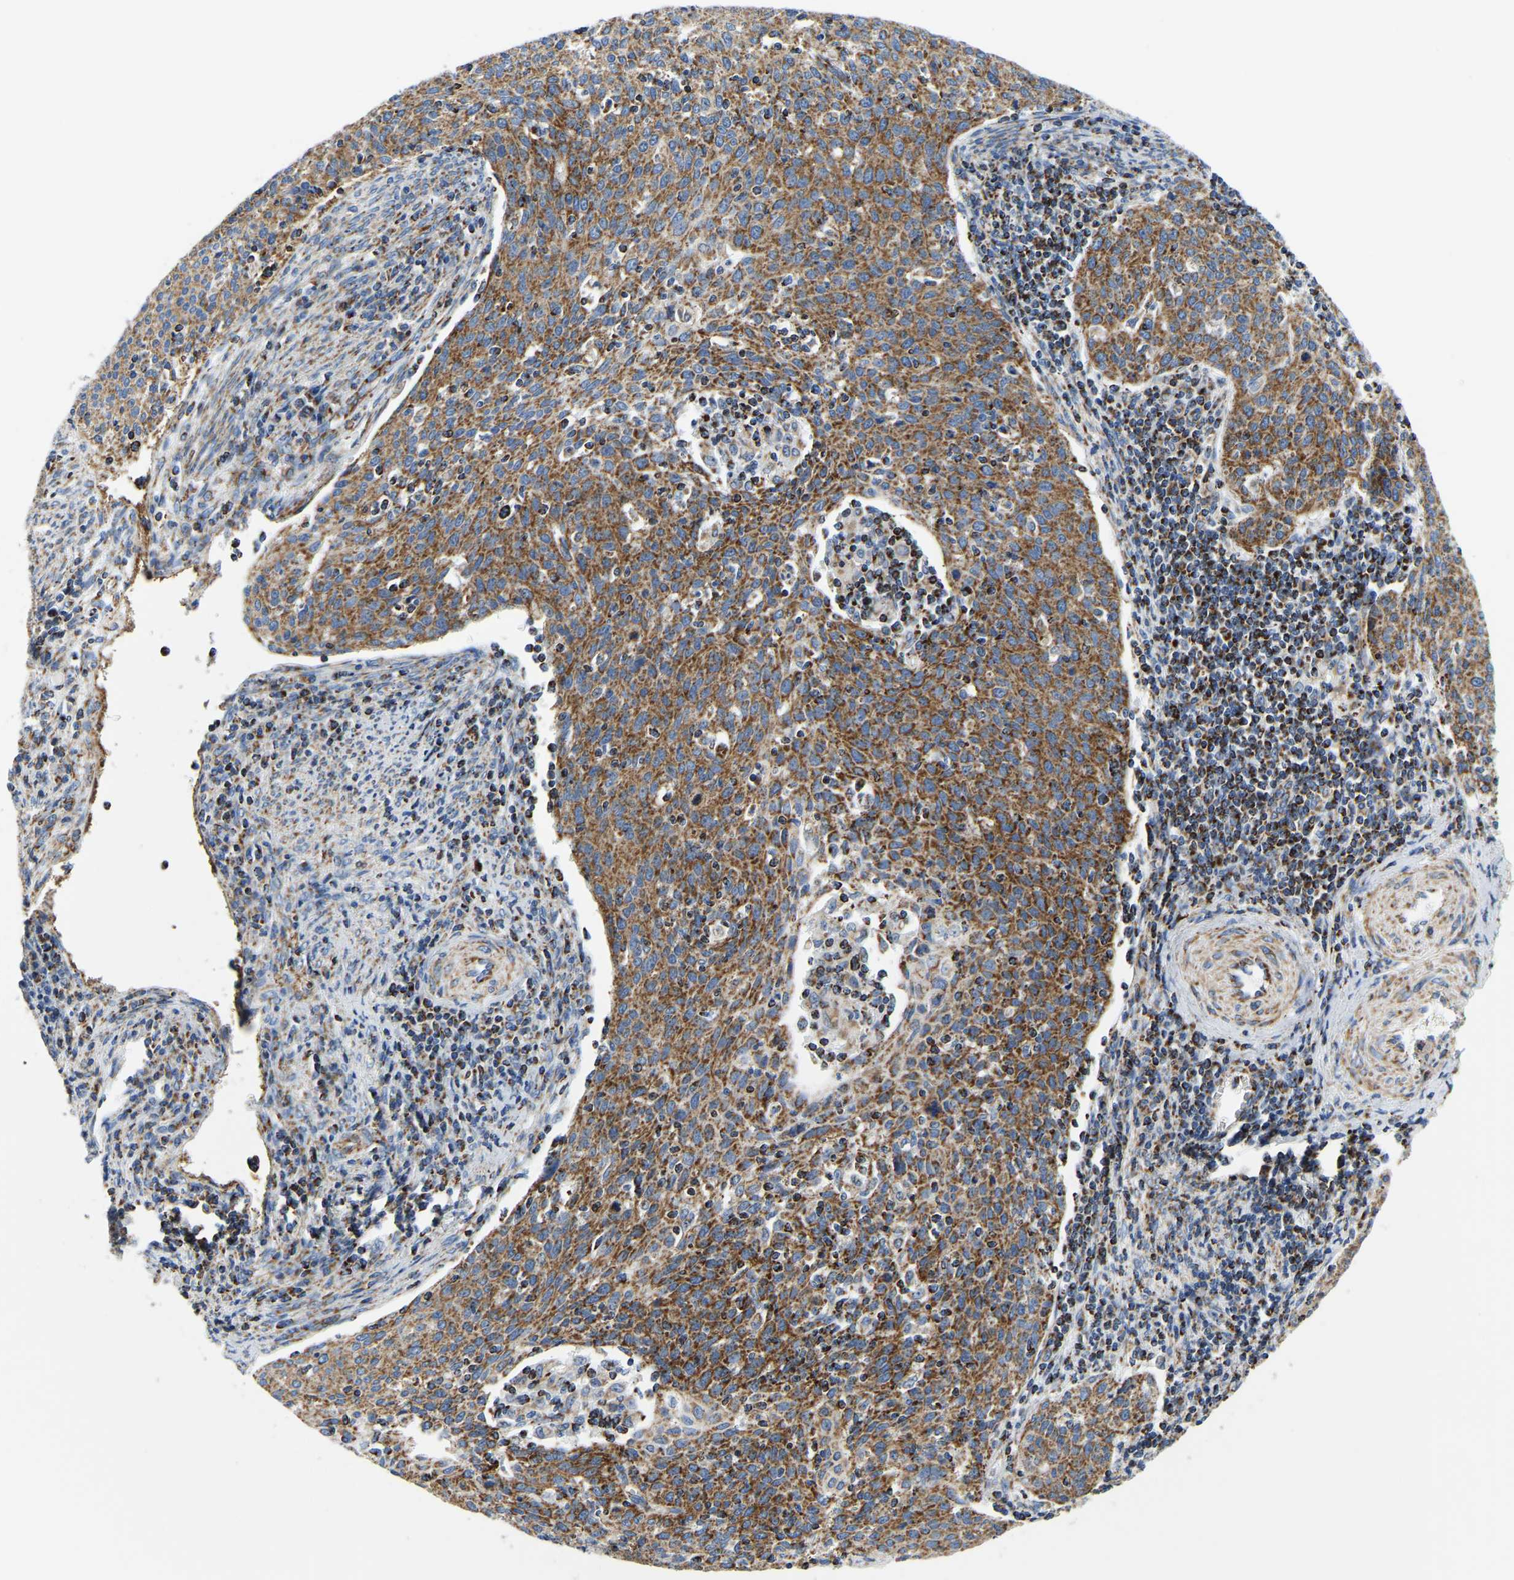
{"staining": {"intensity": "moderate", "quantity": ">75%", "location": "cytoplasmic/membranous"}, "tissue": "cervical cancer", "cell_type": "Tumor cells", "image_type": "cancer", "snomed": [{"axis": "morphology", "description": "Squamous cell carcinoma, NOS"}, {"axis": "topography", "description": "Cervix"}], "caption": "Approximately >75% of tumor cells in cervical squamous cell carcinoma exhibit moderate cytoplasmic/membranous protein expression as visualized by brown immunohistochemical staining.", "gene": "SFXN1", "patient": {"sex": "female", "age": 38}}